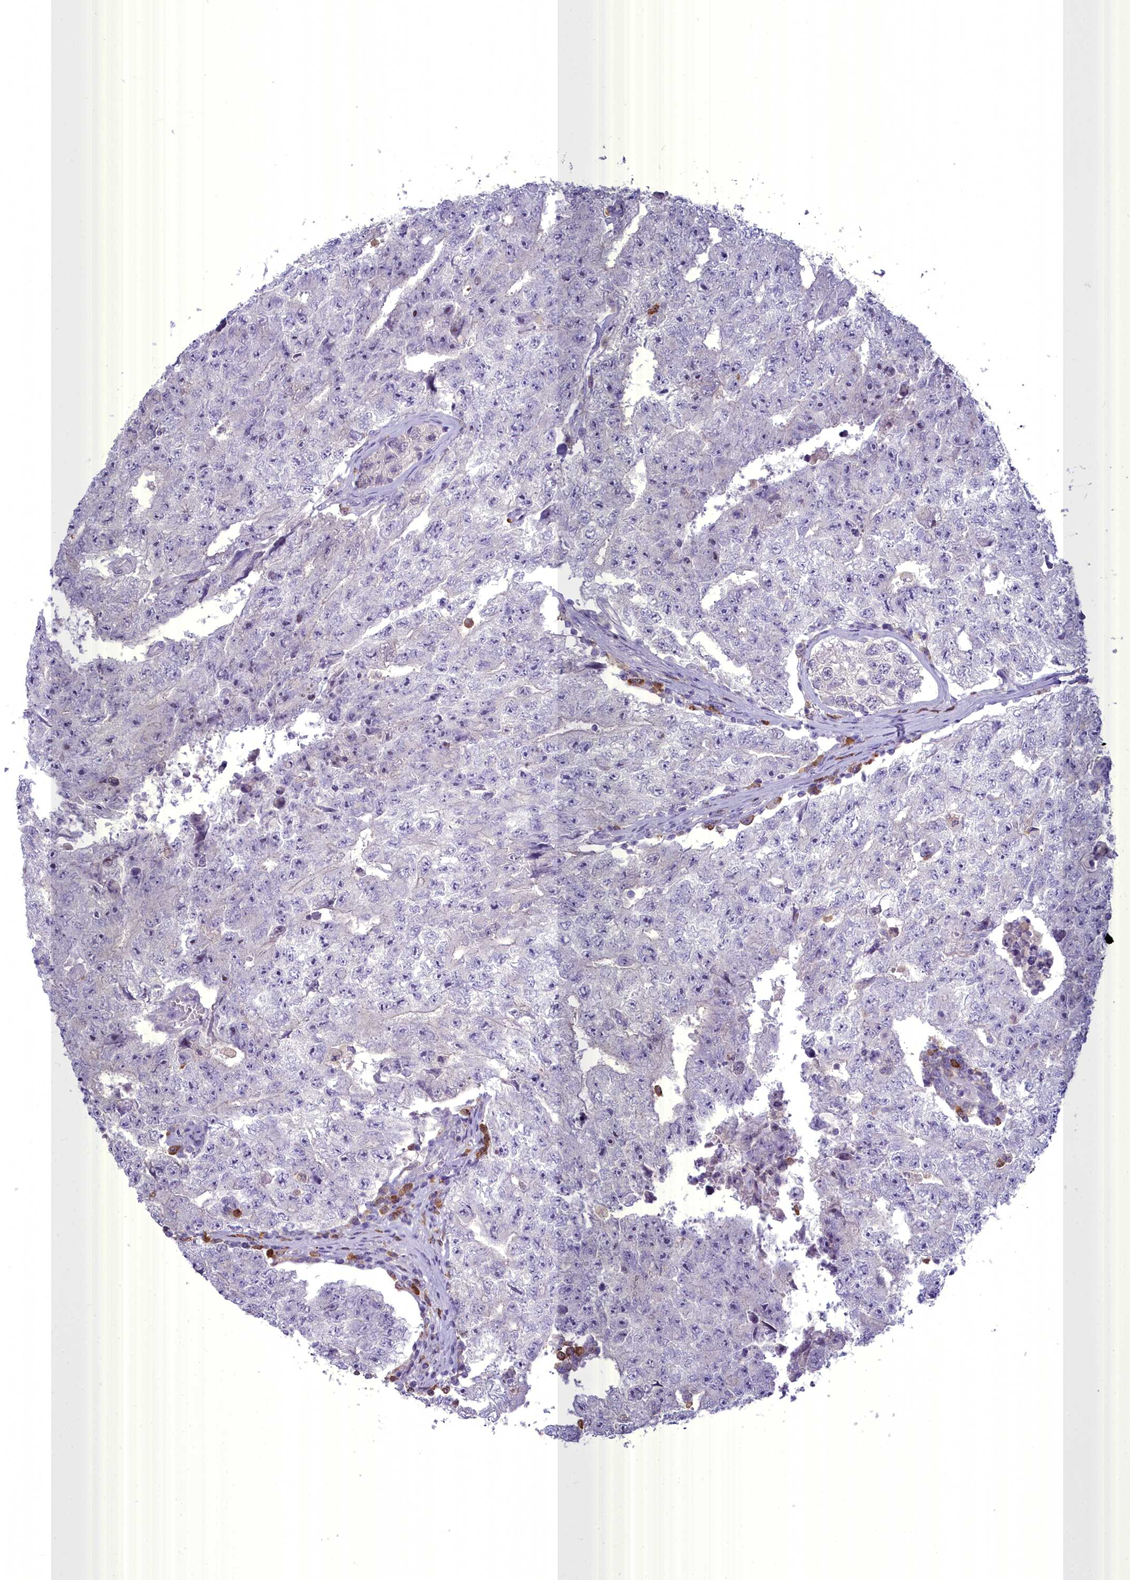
{"staining": {"intensity": "negative", "quantity": "none", "location": "none"}, "tissue": "testis cancer", "cell_type": "Tumor cells", "image_type": "cancer", "snomed": [{"axis": "morphology", "description": "Carcinoma, Embryonal, NOS"}, {"axis": "topography", "description": "Testis"}], "caption": "This is an immunohistochemistry photomicrograph of human testis embryonal carcinoma. There is no expression in tumor cells.", "gene": "BLNK", "patient": {"sex": "male", "age": 17}}